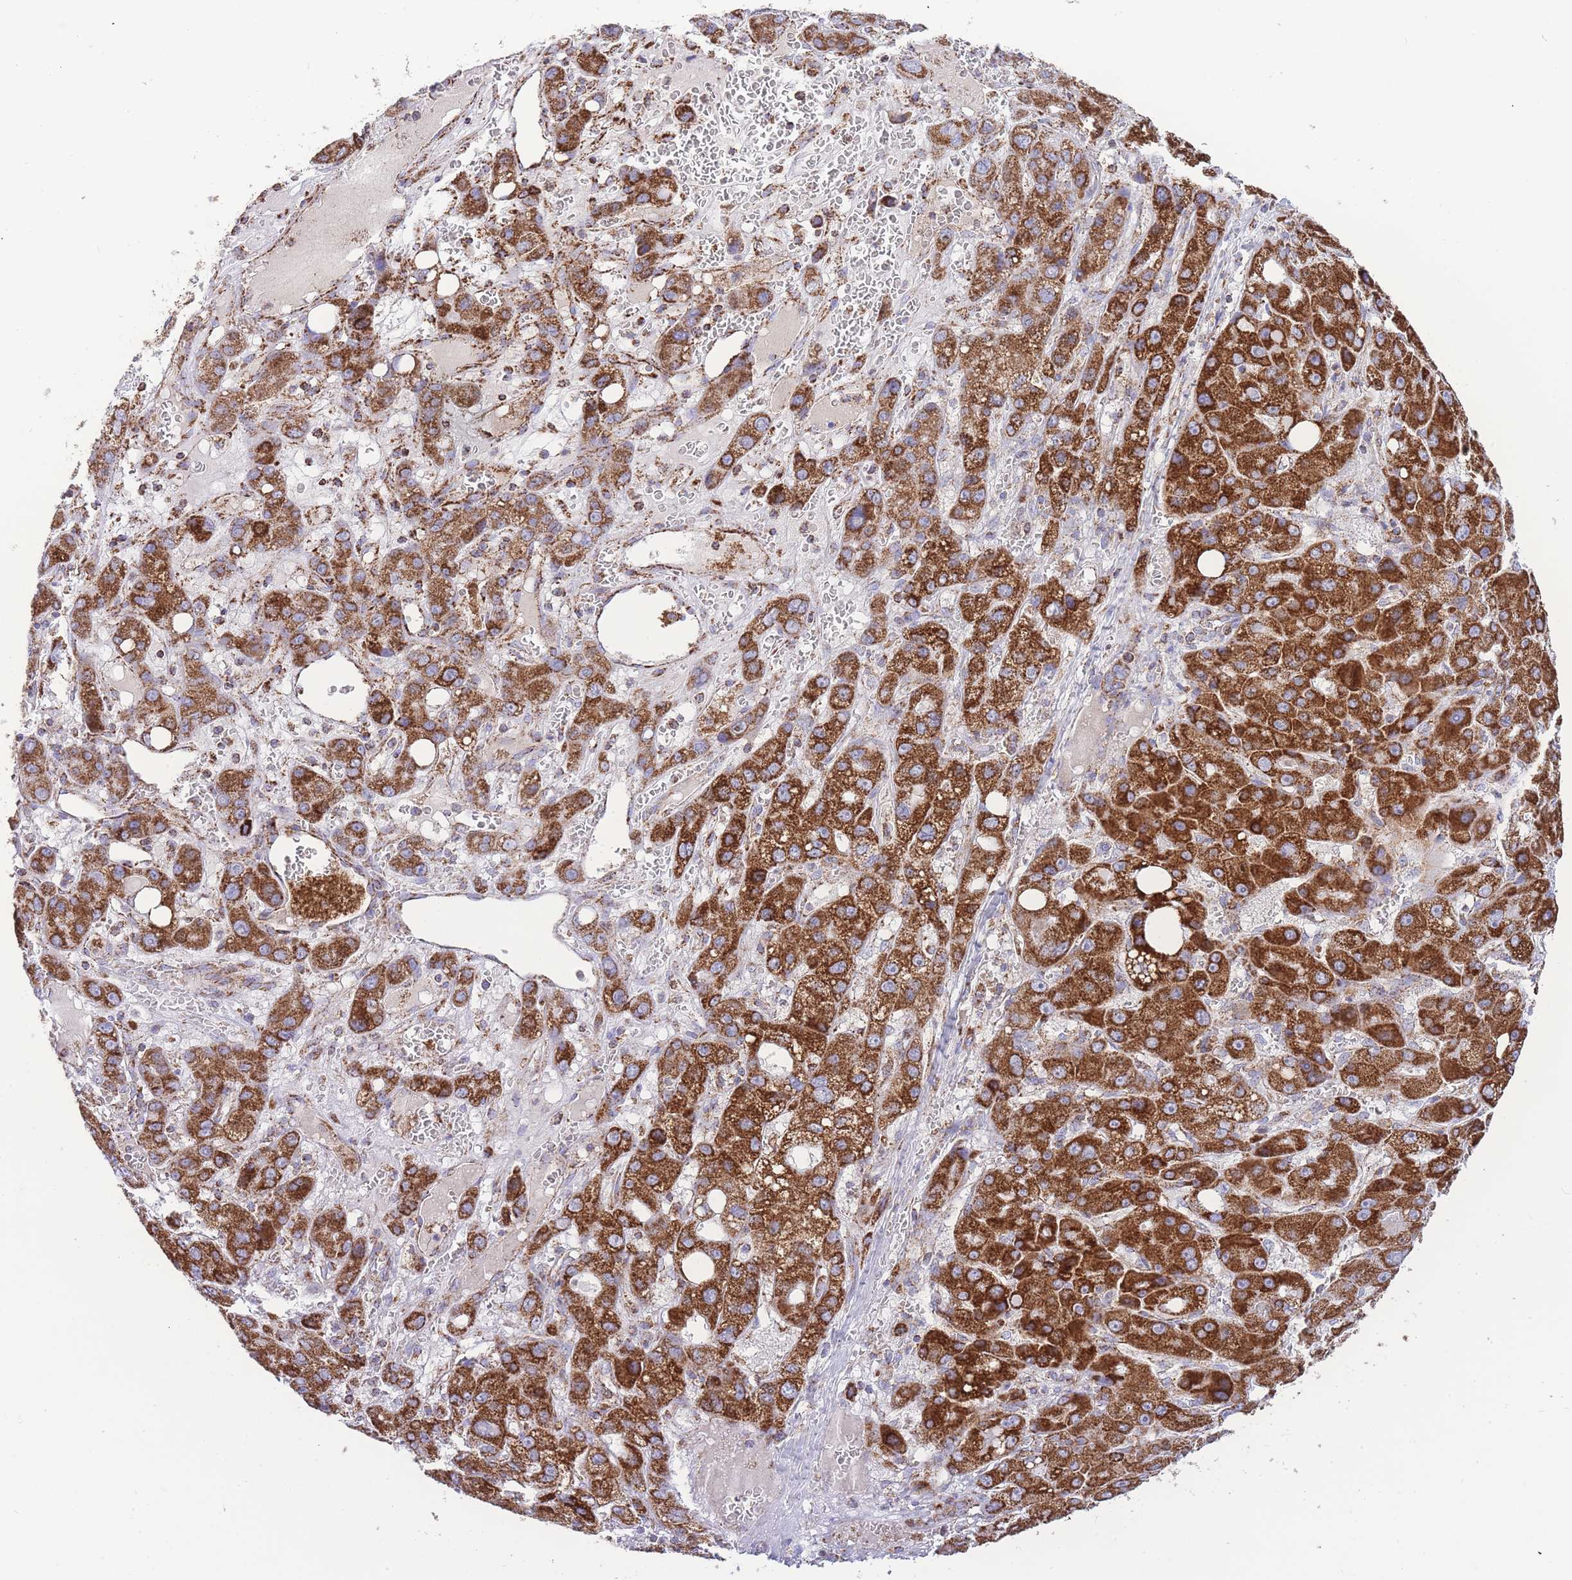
{"staining": {"intensity": "strong", "quantity": ">75%", "location": "cytoplasmic/membranous"}, "tissue": "liver cancer", "cell_type": "Tumor cells", "image_type": "cancer", "snomed": [{"axis": "morphology", "description": "Carcinoma, Hepatocellular, NOS"}, {"axis": "topography", "description": "Liver"}], "caption": "IHC of hepatocellular carcinoma (liver) demonstrates high levels of strong cytoplasmic/membranous expression in about >75% of tumor cells.", "gene": "GSTM1", "patient": {"sex": "male", "age": 55}}